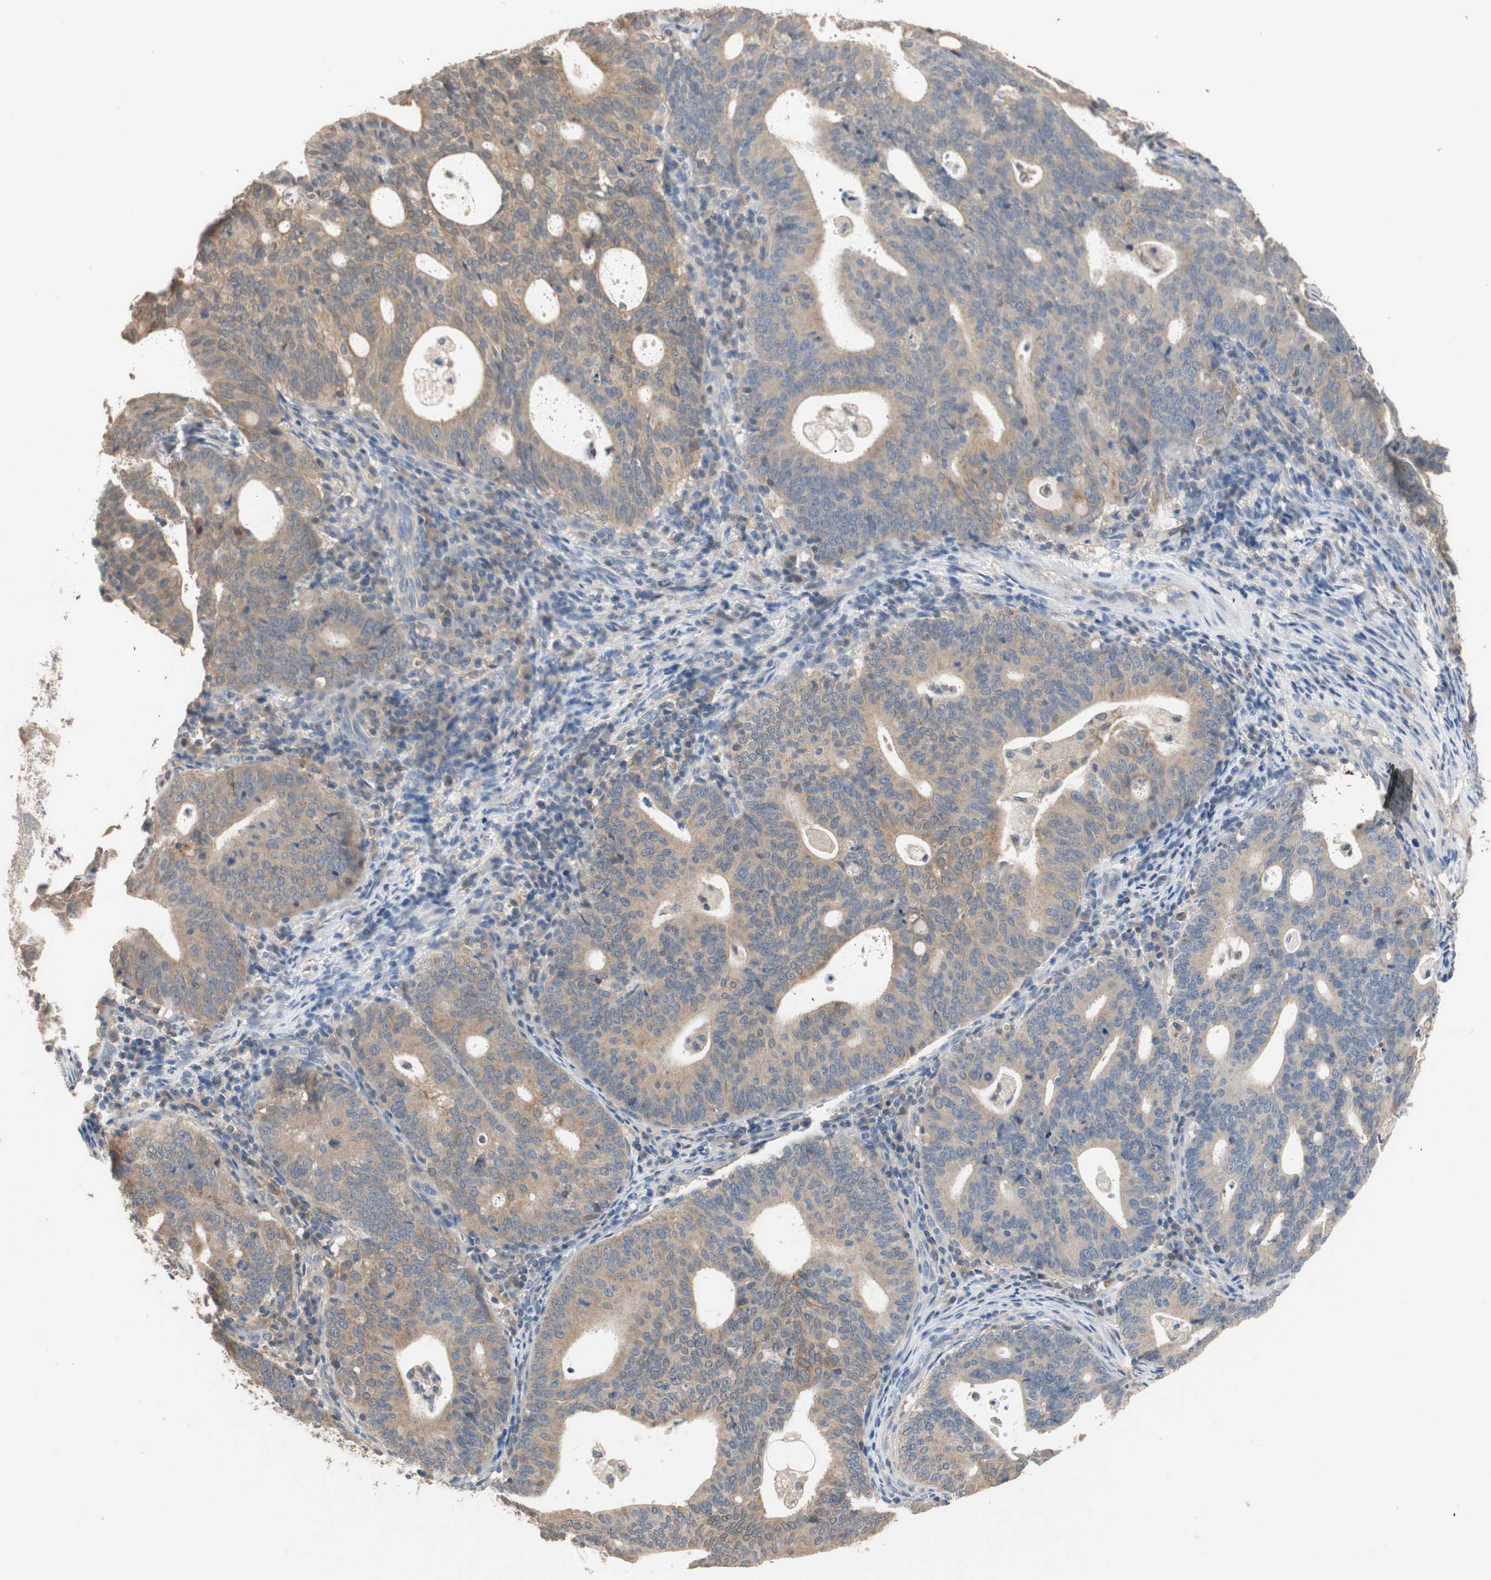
{"staining": {"intensity": "moderate", "quantity": ">75%", "location": "cytoplasmic/membranous"}, "tissue": "endometrial cancer", "cell_type": "Tumor cells", "image_type": "cancer", "snomed": [{"axis": "morphology", "description": "Adenocarcinoma, NOS"}, {"axis": "topography", "description": "Uterus"}], "caption": "Immunohistochemistry (IHC) image of endometrial cancer stained for a protein (brown), which reveals medium levels of moderate cytoplasmic/membranous positivity in about >75% of tumor cells.", "gene": "ADAP1", "patient": {"sex": "female", "age": 83}}